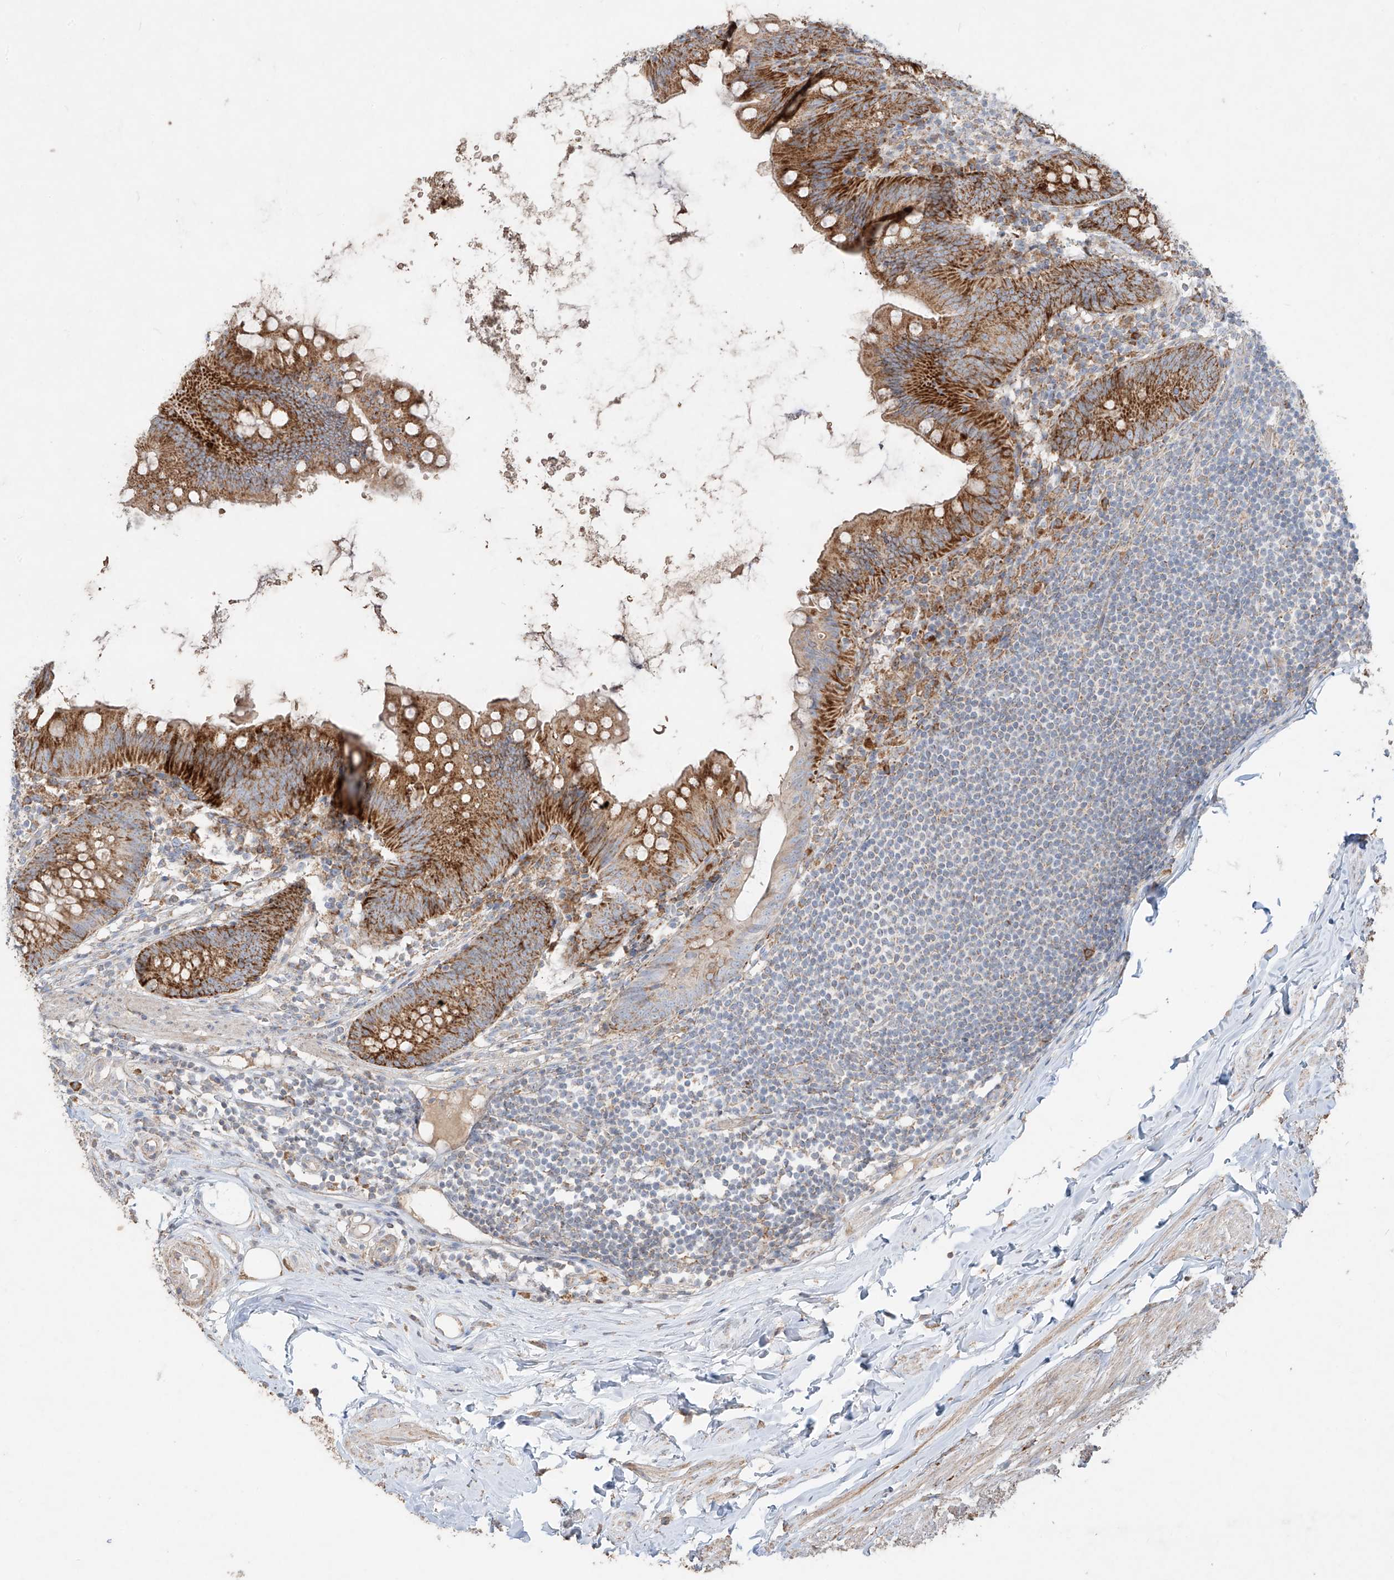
{"staining": {"intensity": "strong", "quantity": ">75%", "location": "cytoplasmic/membranous"}, "tissue": "appendix", "cell_type": "Glandular cells", "image_type": "normal", "snomed": [{"axis": "morphology", "description": "Normal tissue, NOS"}, {"axis": "topography", "description": "Appendix"}], "caption": "Strong cytoplasmic/membranous protein expression is identified in approximately >75% of glandular cells in appendix.", "gene": "COLGALT2", "patient": {"sex": "female", "age": 62}}